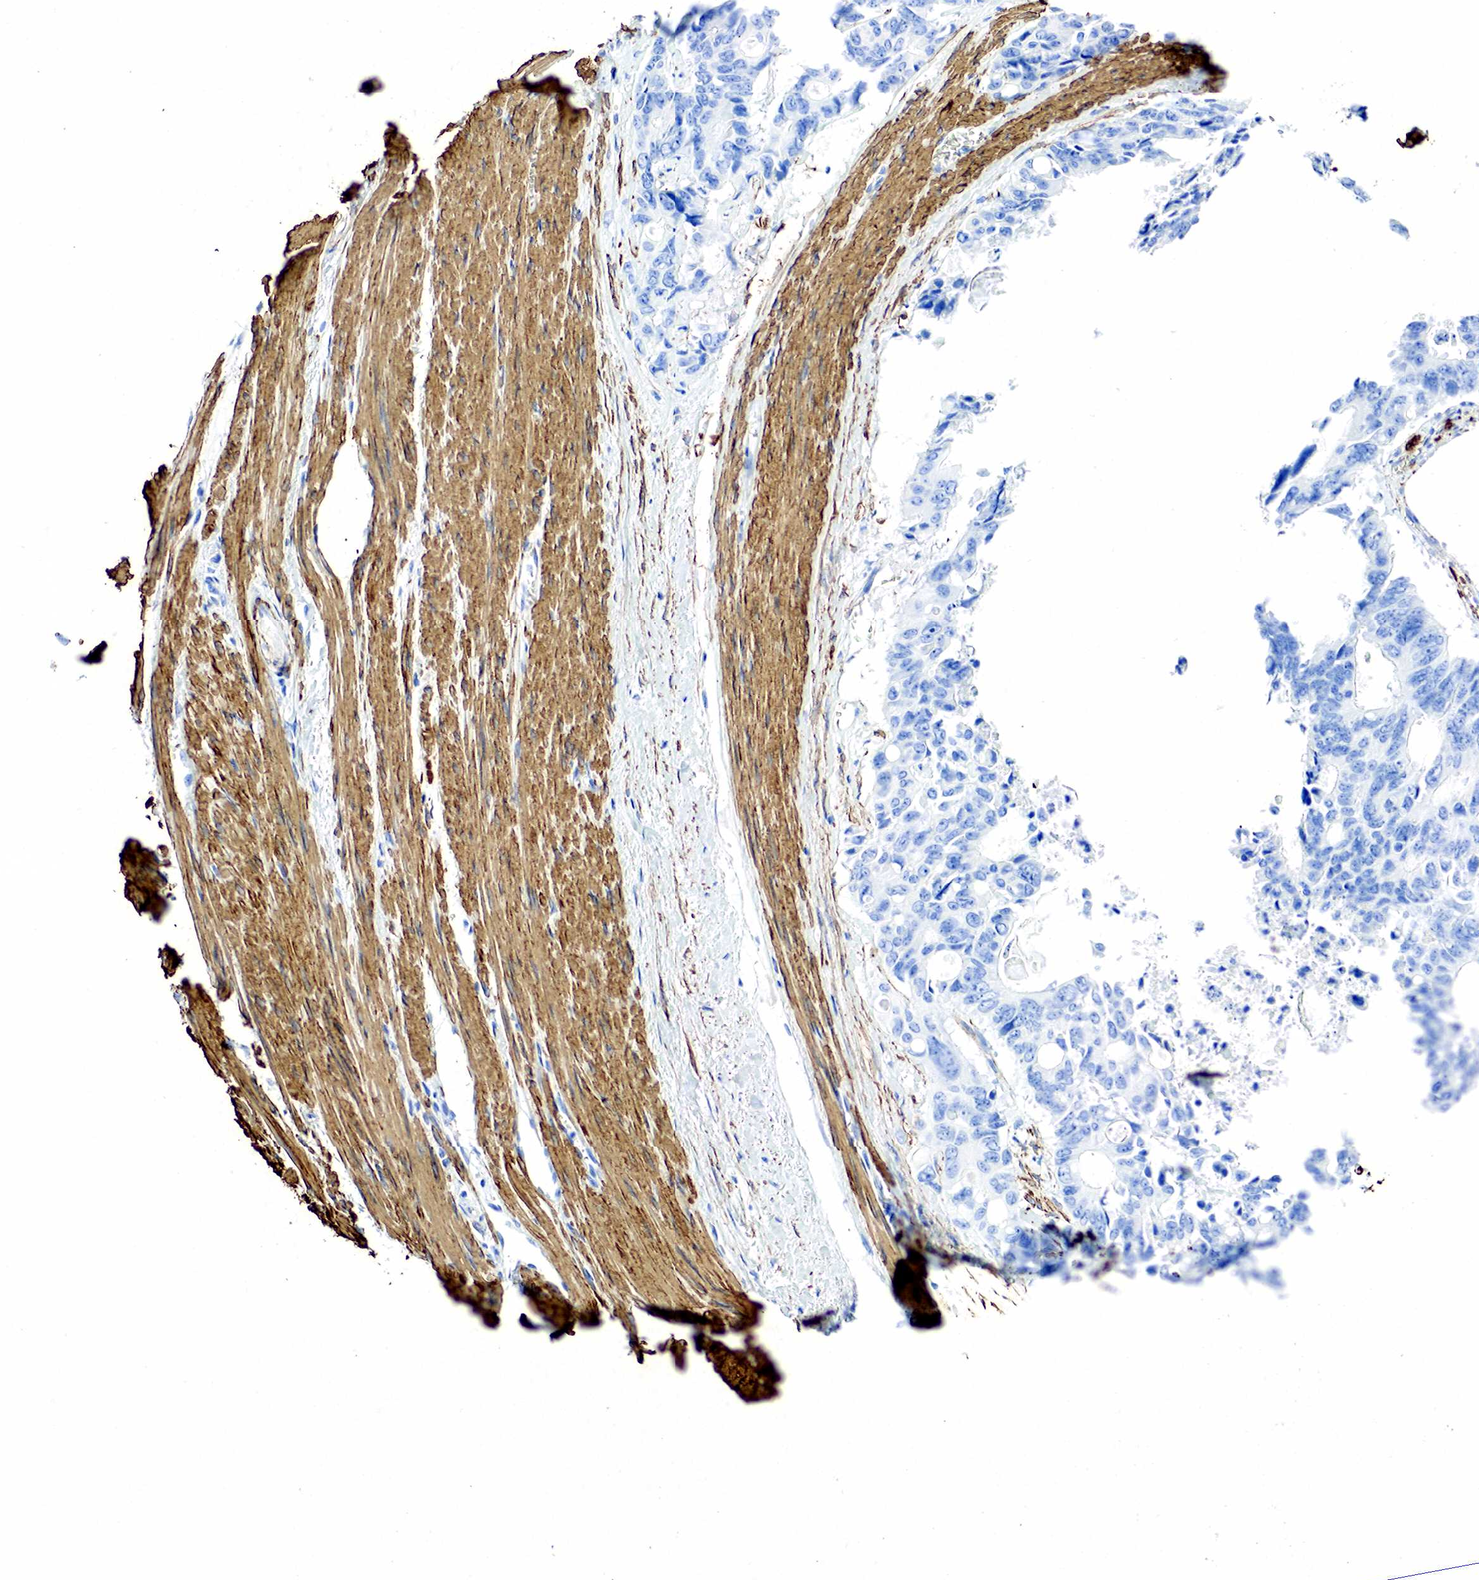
{"staining": {"intensity": "negative", "quantity": "none", "location": "none"}, "tissue": "colorectal cancer", "cell_type": "Tumor cells", "image_type": "cancer", "snomed": [{"axis": "morphology", "description": "Adenocarcinoma, NOS"}, {"axis": "topography", "description": "Rectum"}], "caption": "Adenocarcinoma (colorectal) stained for a protein using immunohistochemistry (IHC) shows no expression tumor cells.", "gene": "ACTA1", "patient": {"sex": "male", "age": 76}}